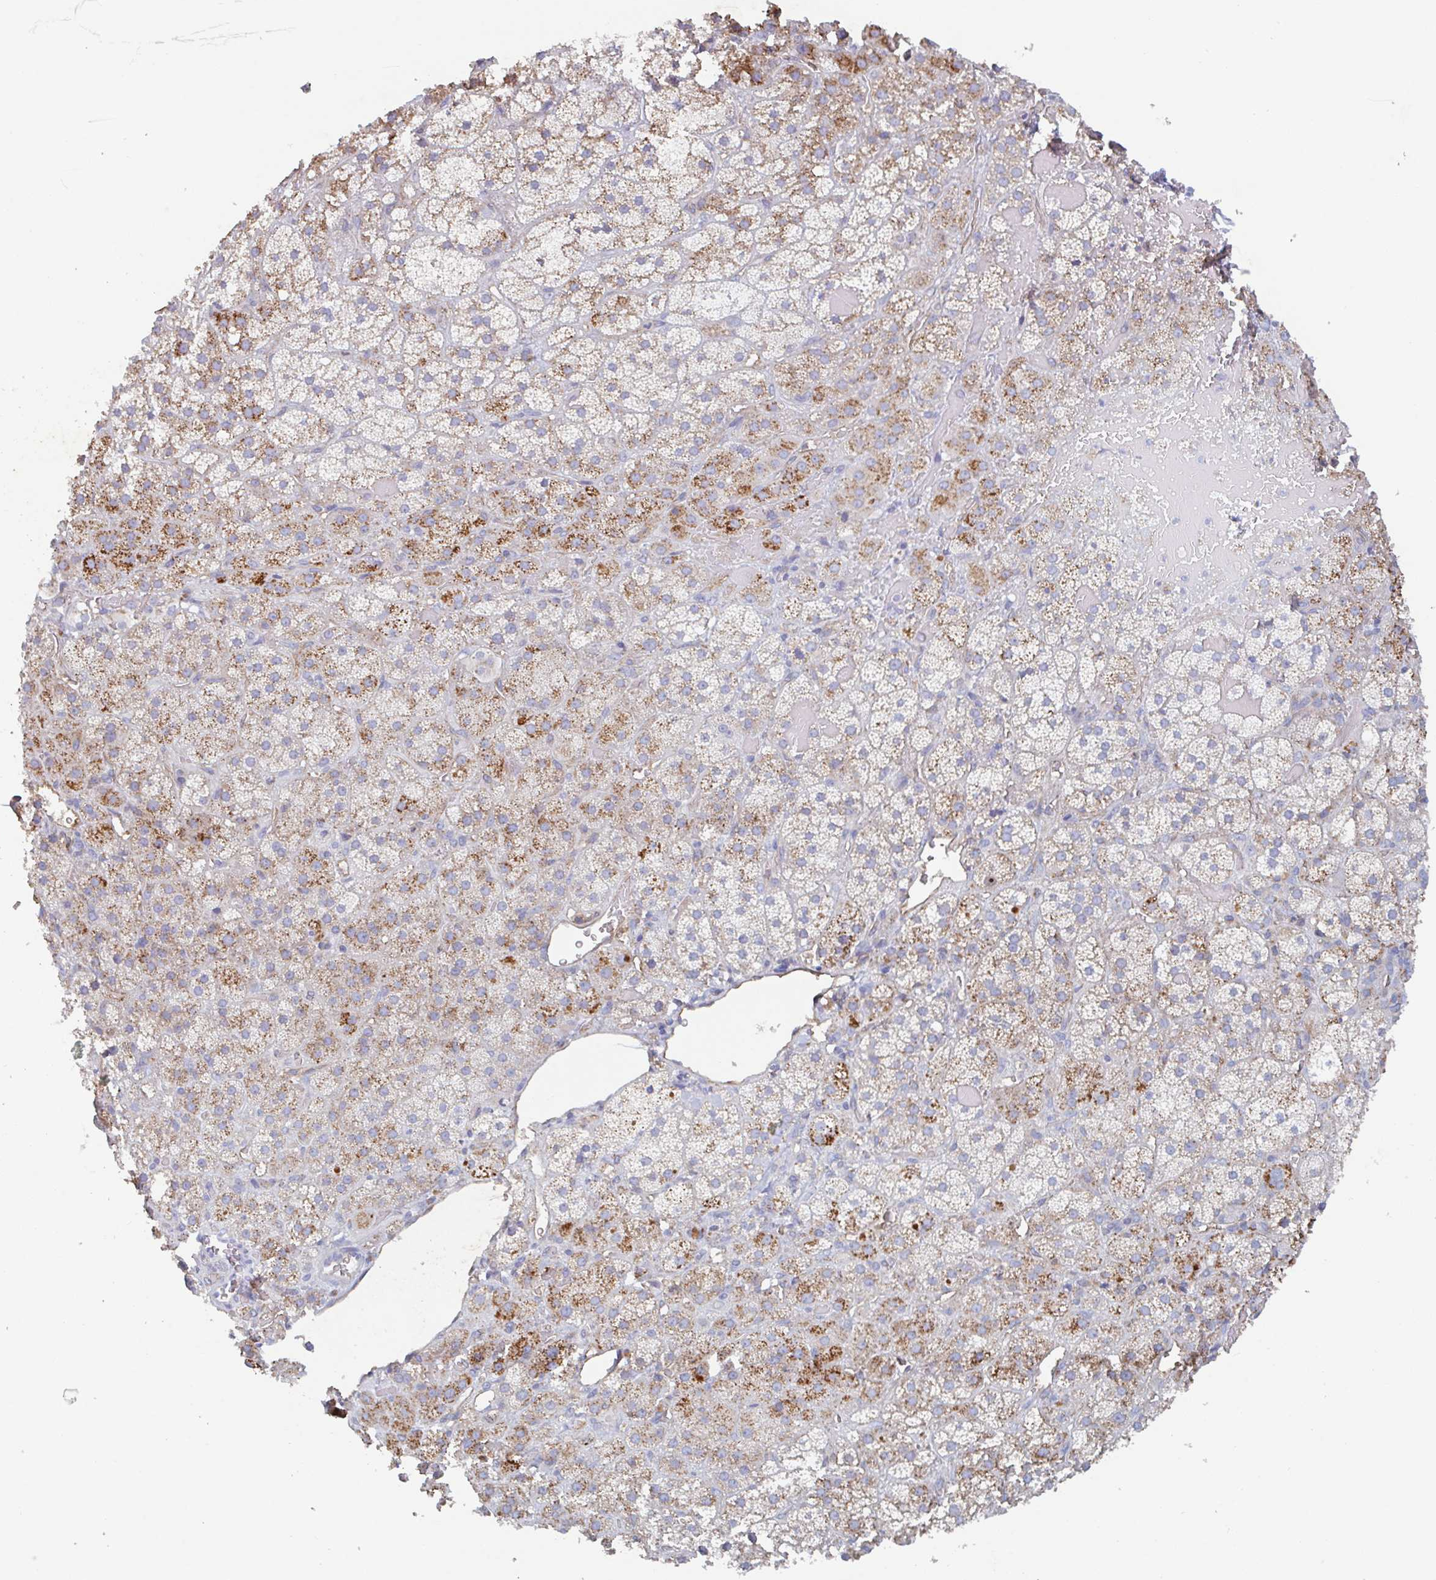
{"staining": {"intensity": "moderate", "quantity": "25%-75%", "location": "cytoplasmic/membranous"}, "tissue": "adrenal gland", "cell_type": "Glandular cells", "image_type": "normal", "snomed": [{"axis": "morphology", "description": "Normal tissue, NOS"}, {"axis": "topography", "description": "Adrenal gland"}], "caption": "Adrenal gland stained with a protein marker demonstrates moderate staining in glandular cells.", "gene": "MANBA", "patient": {"sex": "male", "age": 57}}